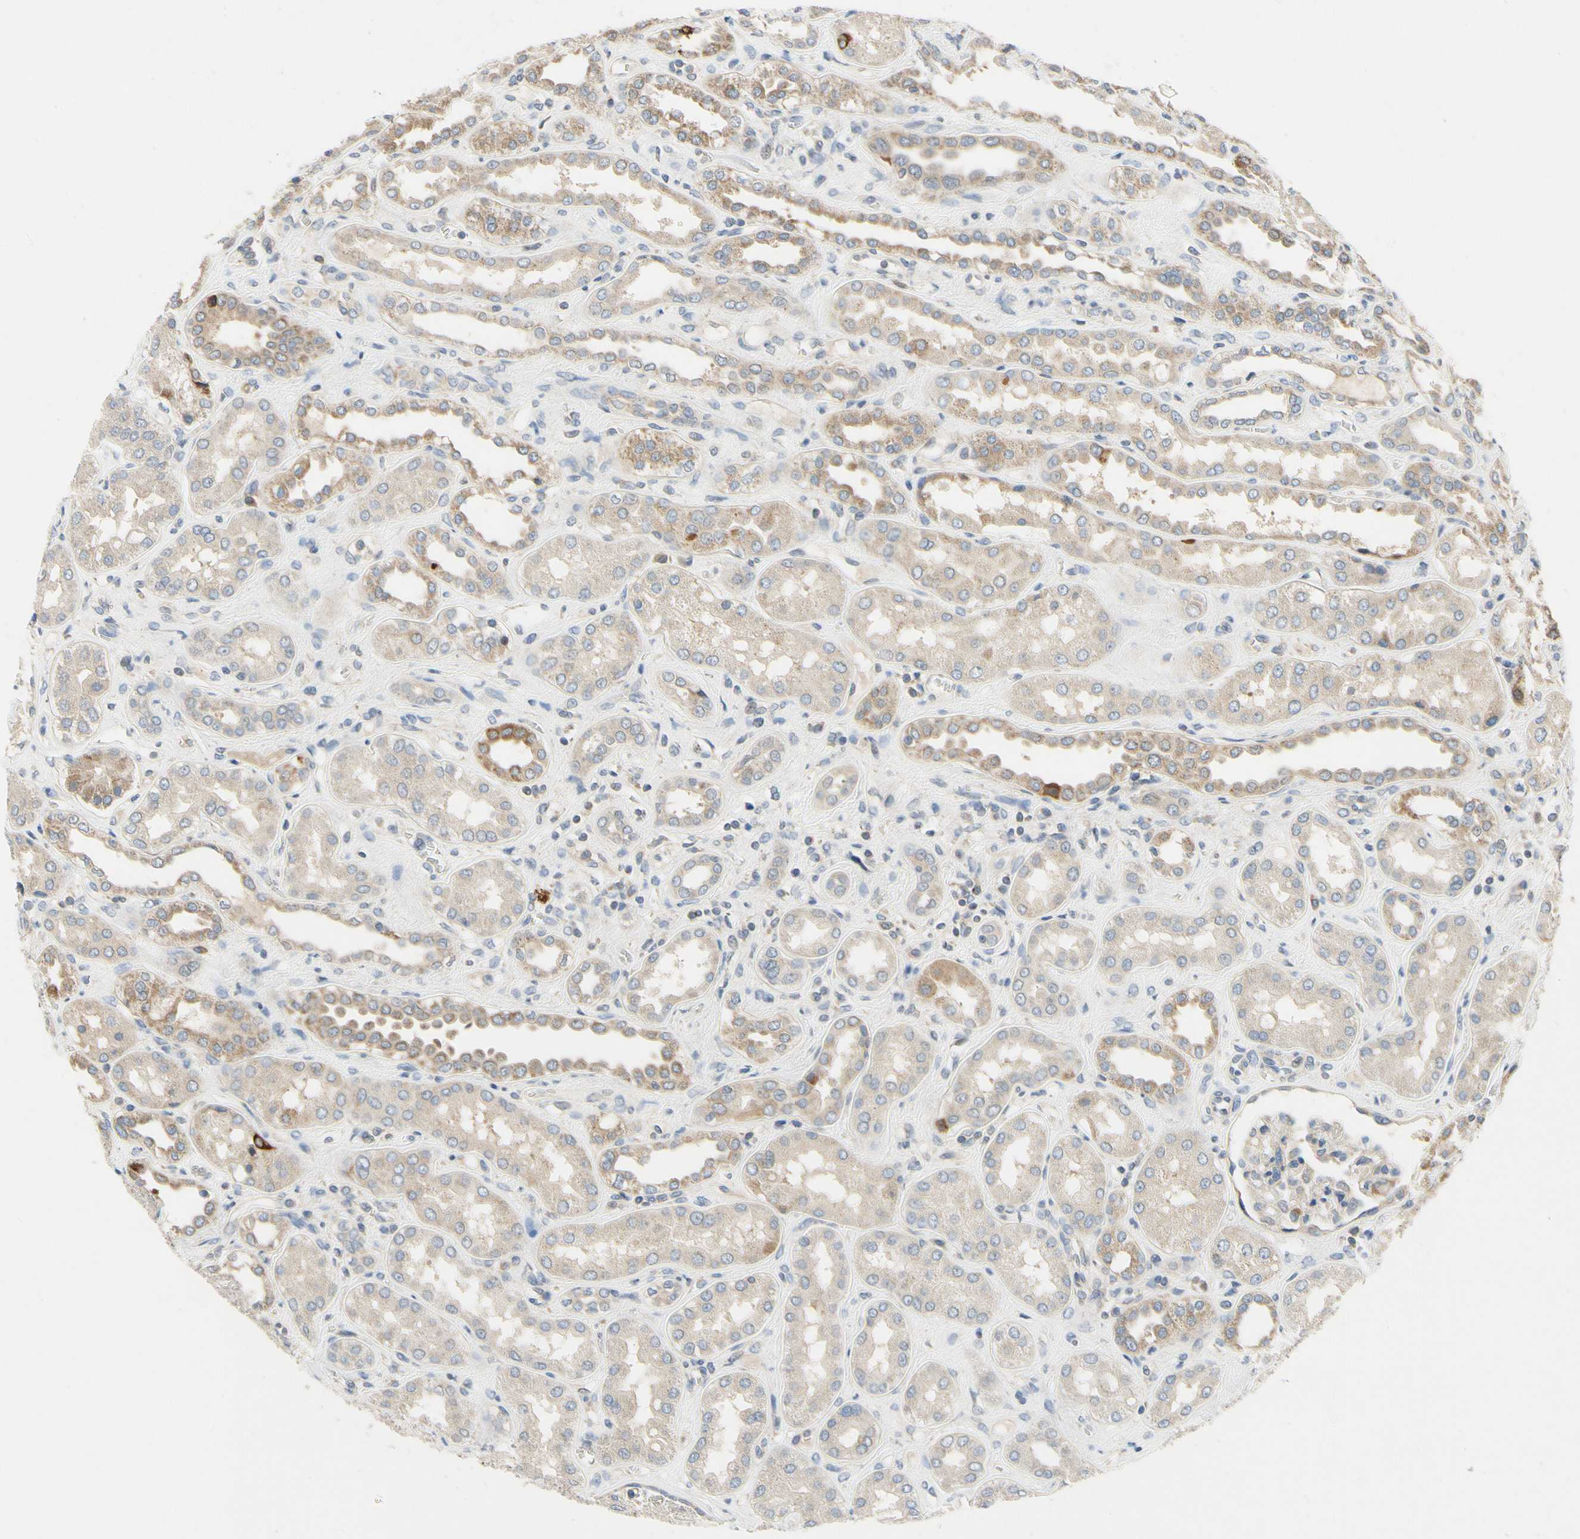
{"staining": {"intensity": "negative", "quantity": "none", "location": "none"}, "tissue": "kidney", "cell_type": "Cells in glomeruli", "image_type": "normal", "snomed": [{"axis": "morphology", "description": "Normal tissue, NOS"}, {"axis": "topography", "description": "Kidney"}], "caption": "IHC photomicrograph of normal kidney: kidney stained with DAB (3,3'-diaminobenzidine) exhibits no significant protein staining in cells in glomeruli. Brightfield microscopy of immunohistochemistry stained with DAB (3,3'-diaminobenzidine) (brown) and hematoxylin (blue), captured at high magnification.", "gene": "KLHDC8B", "patient": {"sex": "male", "age": 59}}